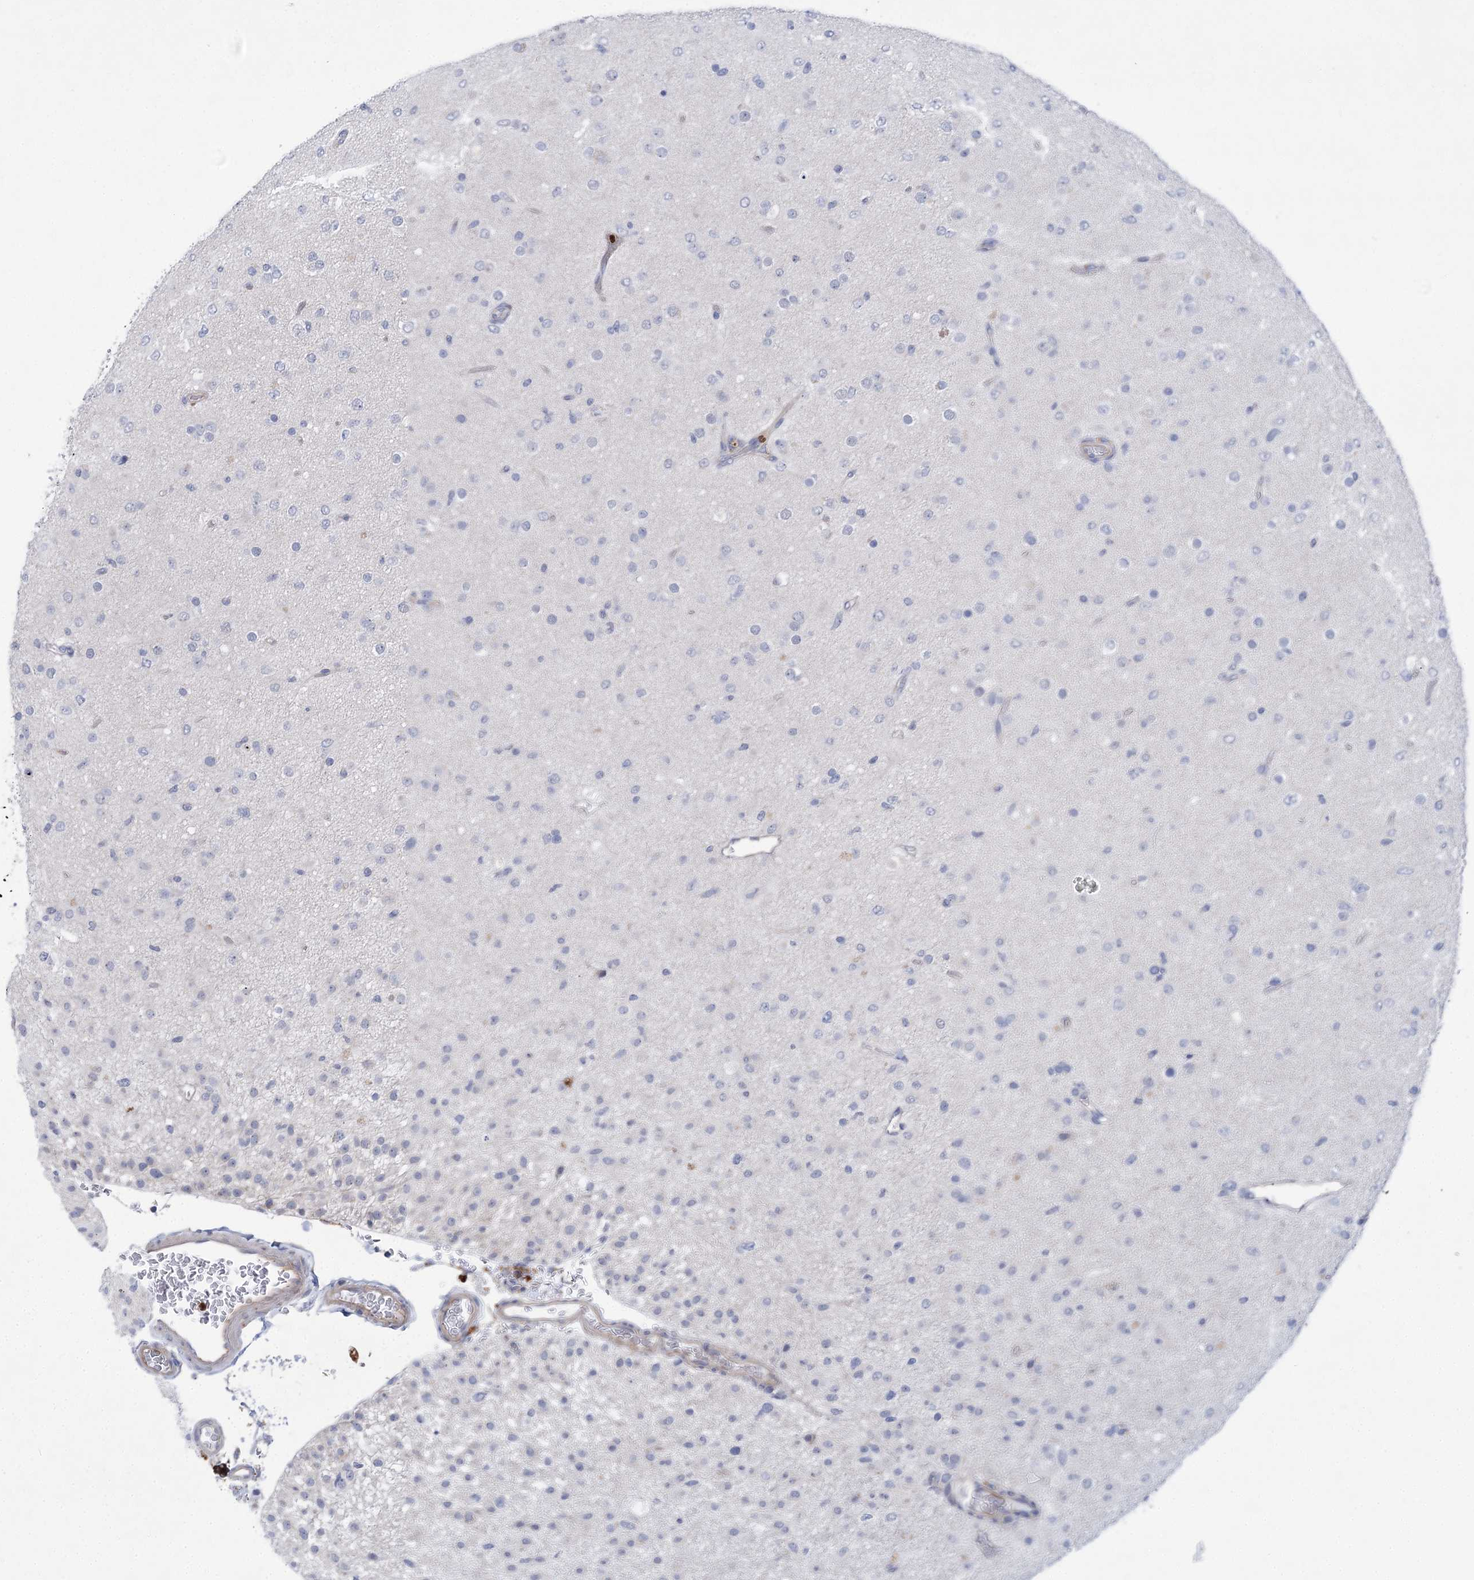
{"staining": {"intensity": "negative", "quantity": "none", "location": "none"}, "tissue": "glioma", "cell_type": "Tumor cells", "image_type": "cancer", "snomed": [{"axis": "morphology", "description": "Glioma, malignant, Low grade"}, {"axis": "topography", "description": "Brain"}], "caption": "A histopathology image of malignant glioma (low-grade) stained for a protein exhibits no brown staining in tumor cells.", "gene": "THAP6", "patient": {"sex": "male", "age": 65}}